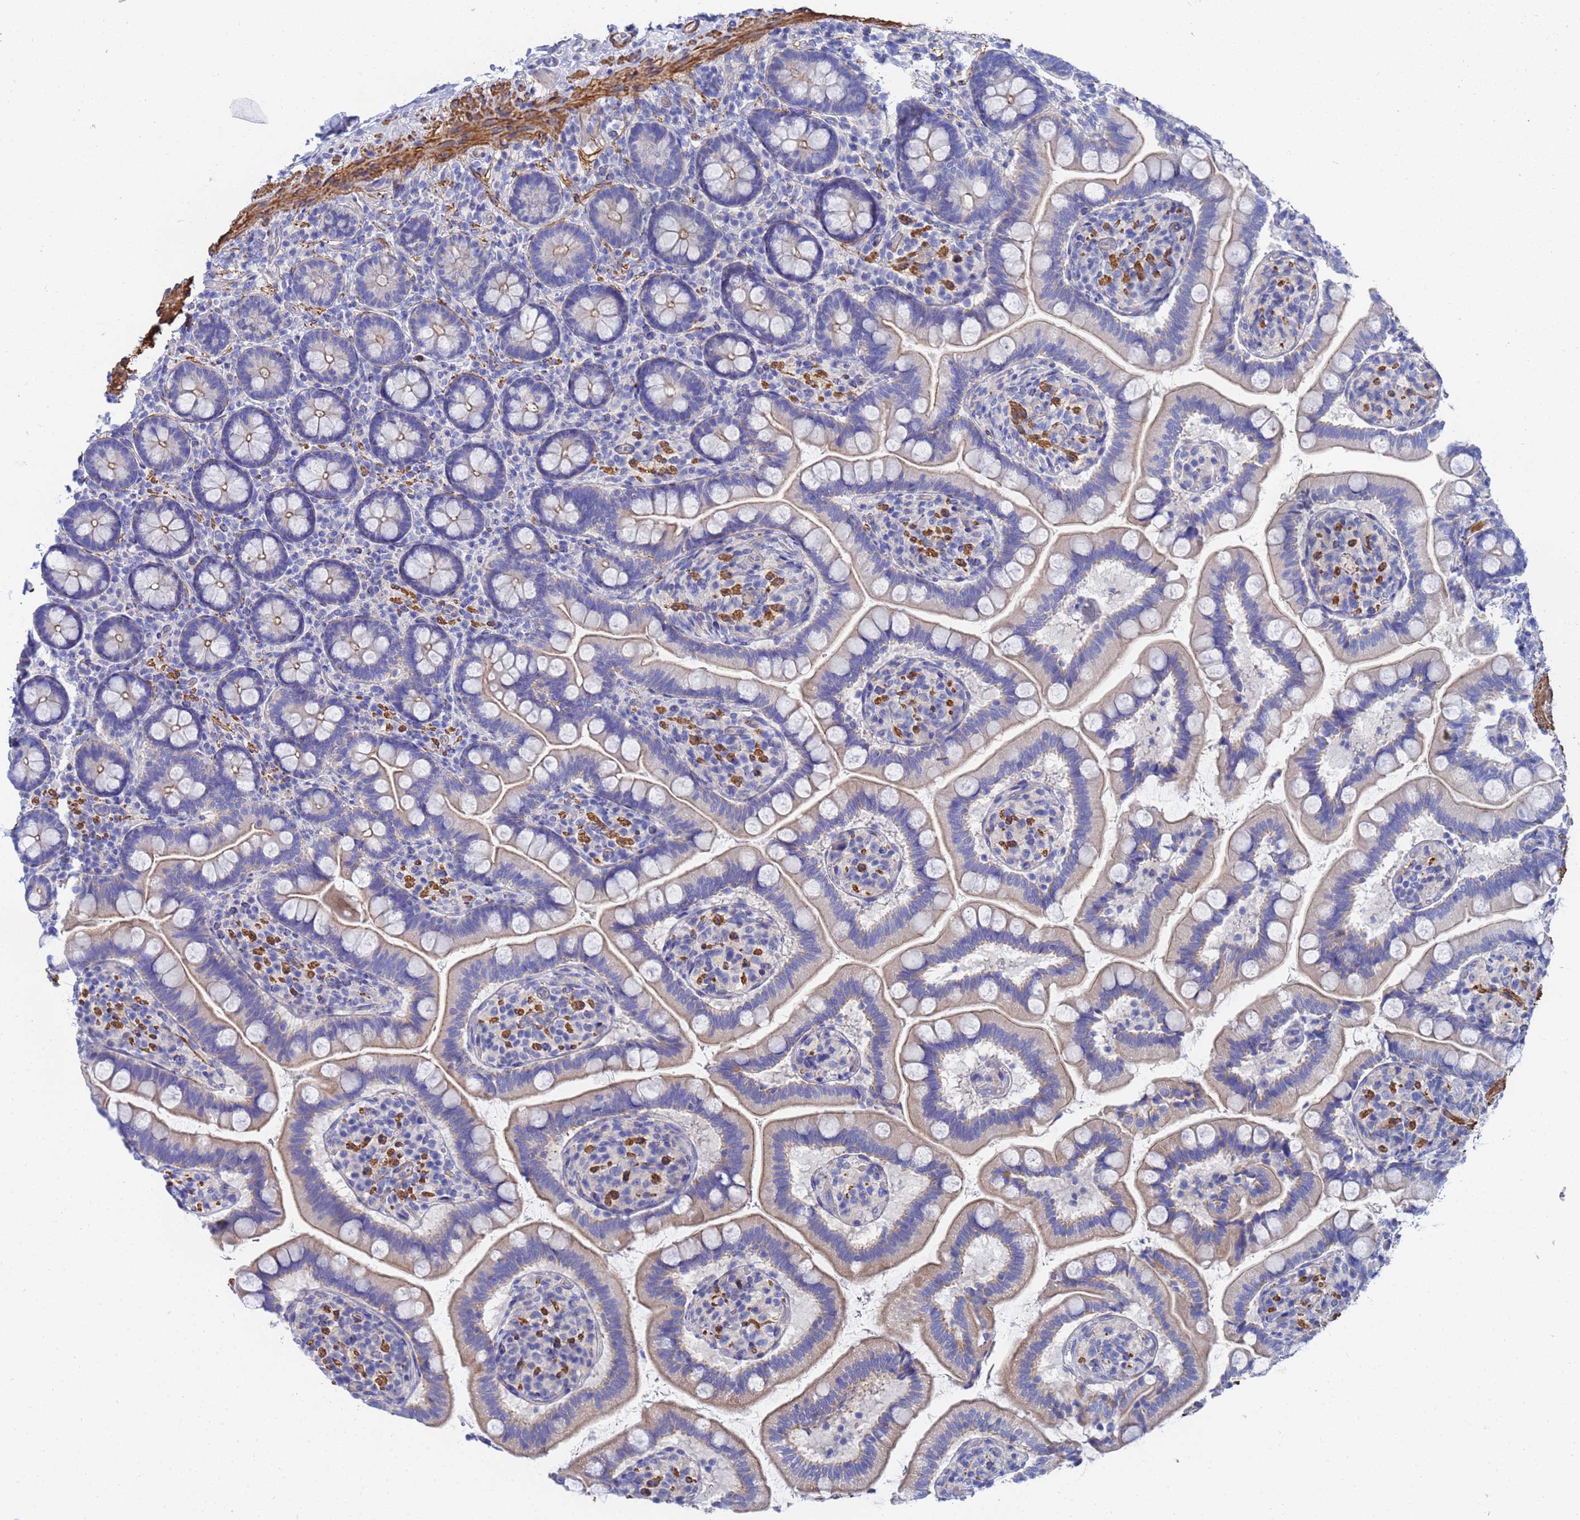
{"staining": {"intensity": "weak", "quantity": "25%-75%", "location": "cytoplasmic/membranous"}, "tissue": "small intestine", "cell_type": "Glandular cells", "image_type": "normal", "snomed": [{"axis": "morphology", "description": "Normal tissue, NOS"}, {"axis": "topography", "description": "Small intestine"}], "caption": "Approximately 25%-75% of glandular cells in unremarkable human small intestine exhibit weak cytoplasmic/membranous protein staining as visualized by brown immunohistochemical staining.", "gene": "RAB39A", "patient": {"sex": "female", "age": 64}}